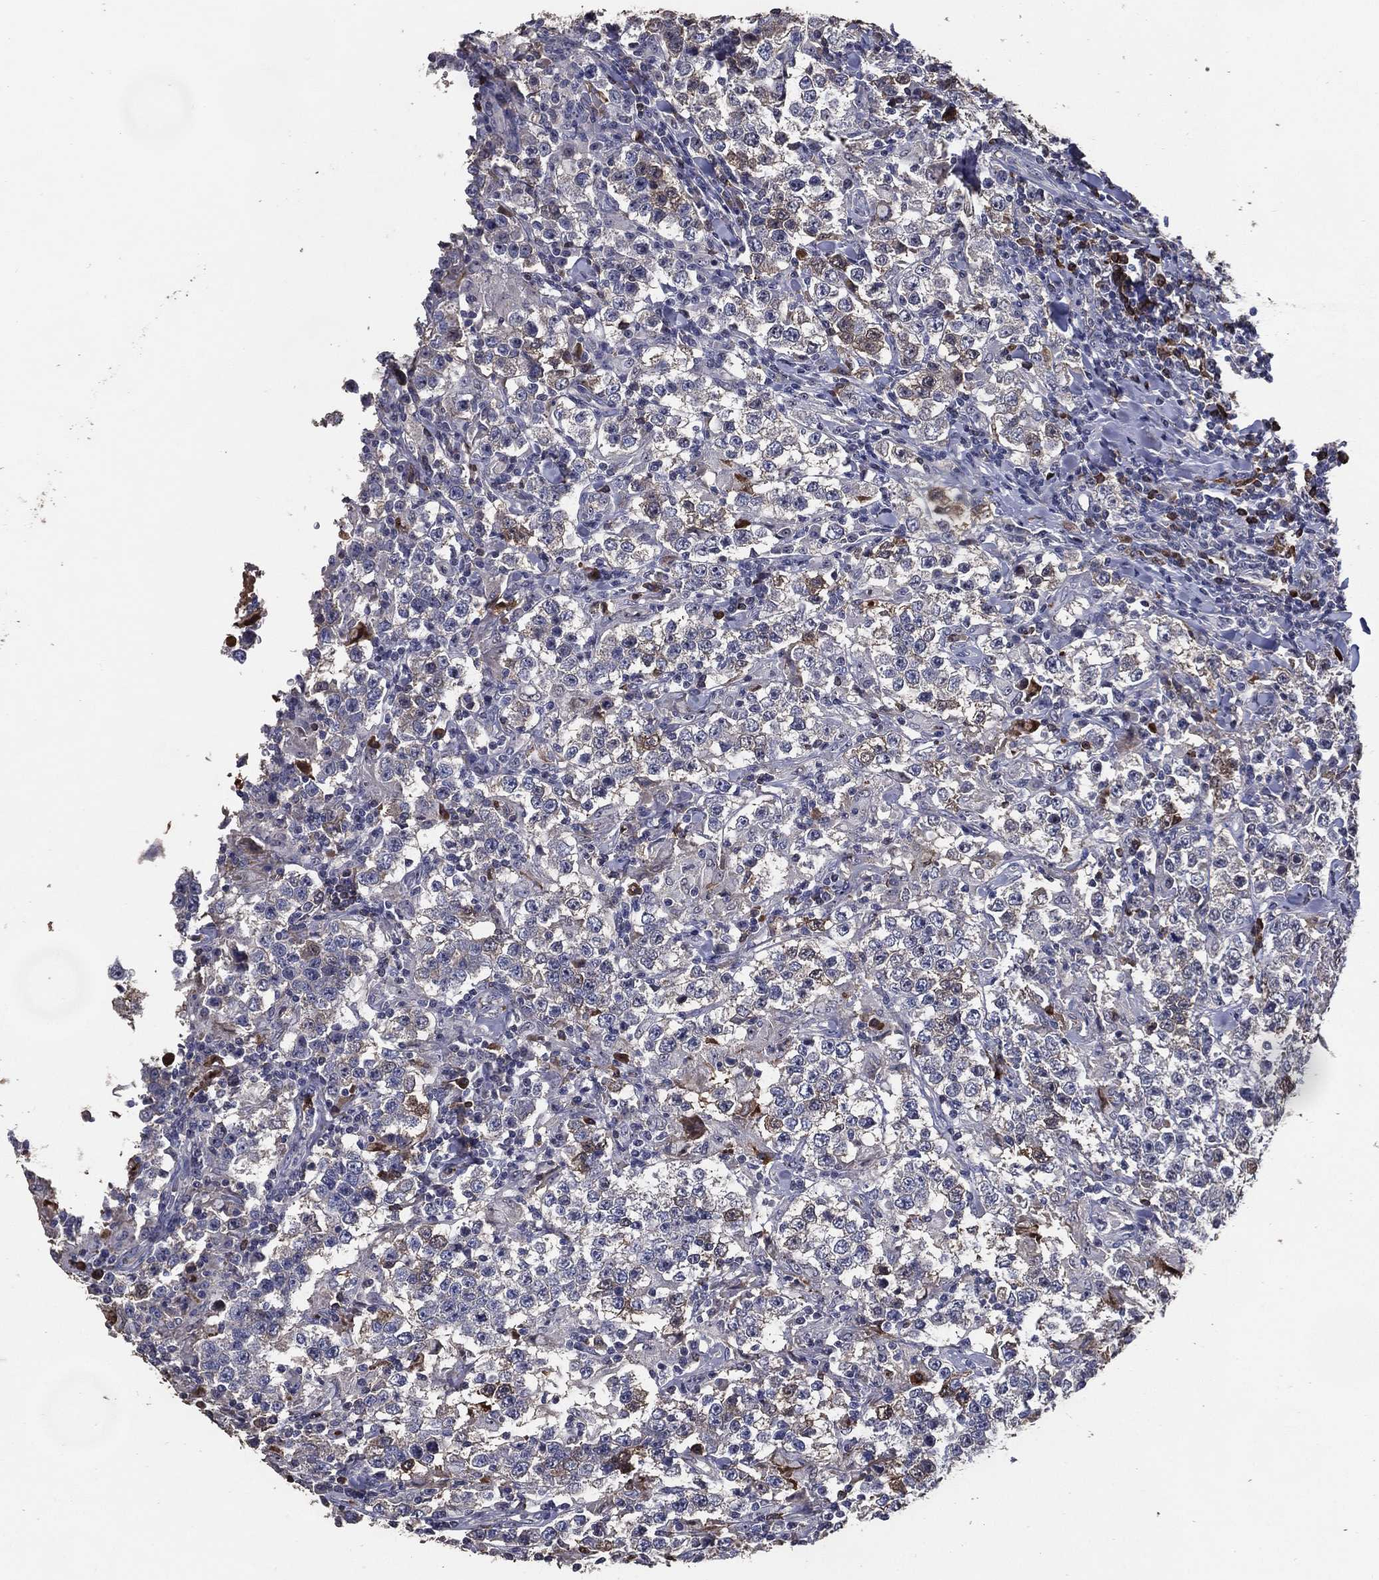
{"staining": {"intensity": "moderate", "quantity": "<25%", "location": "cytoplasmic/membranous"}, "tissue": "testis cancer", "cell_type": "Tumor cells", "image_type": "cancer", "snomed": [{"axis": "morphology", "description": "Seminoma, NOS"}, {"axis": "morphology", "description": "Carcinoma, Embryonal, NOS"}, {"axis": "topography", "description": "Testis"}], "caption": "Immunohistochemistry (IHC) staining of testis embryonal carcinoma, which exhibits low levels of moderate cytoplasmic/membranous expression in approximately <25% of tumor cells indicating moderate cytoplasmic/membranous protein staining. The staining was performed using DAB (brown) for protein detection and nuclei were counterstained in hematoxylin (blue).", "gene": "EFNA1", "patient": {"sex": "male", "age": 41}}